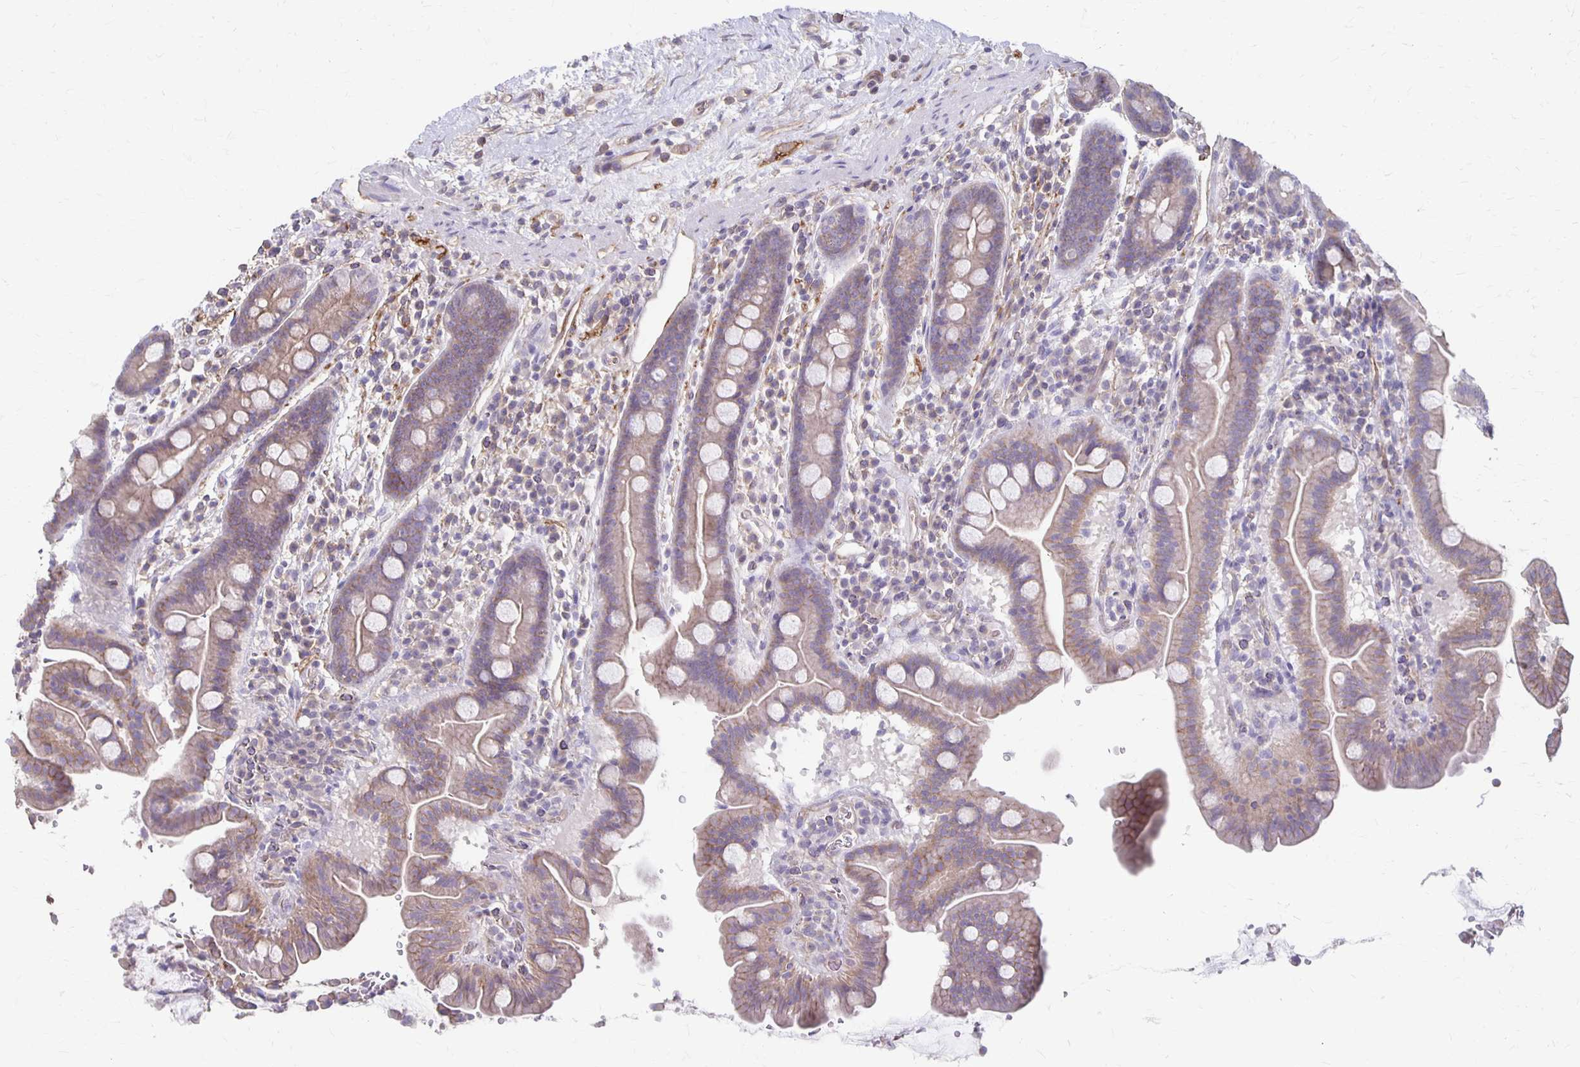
{"staining": {"intensity": "weak", "quantity": ">75%", "location": "cytoplasmic/membranous"}, "tissue": "small intestine", "cell_type": "Glandular cells", "image_type": "normal", "snomed": [{"axis": "morphology", "description": "Normal tissue, NOS"}, {"axis": "topography", "description": "Small intestine"}], "caption": "IHC of benign human small intestine reveals low levels of weak cytoplasmic/membranous expression in approximately >75% of glandular cells. (brown staining indicates protein expression, while blue staining denotes nuclei).", "gene": "PPP1R3E", "patient": {"sex": "male", "age": 26}}